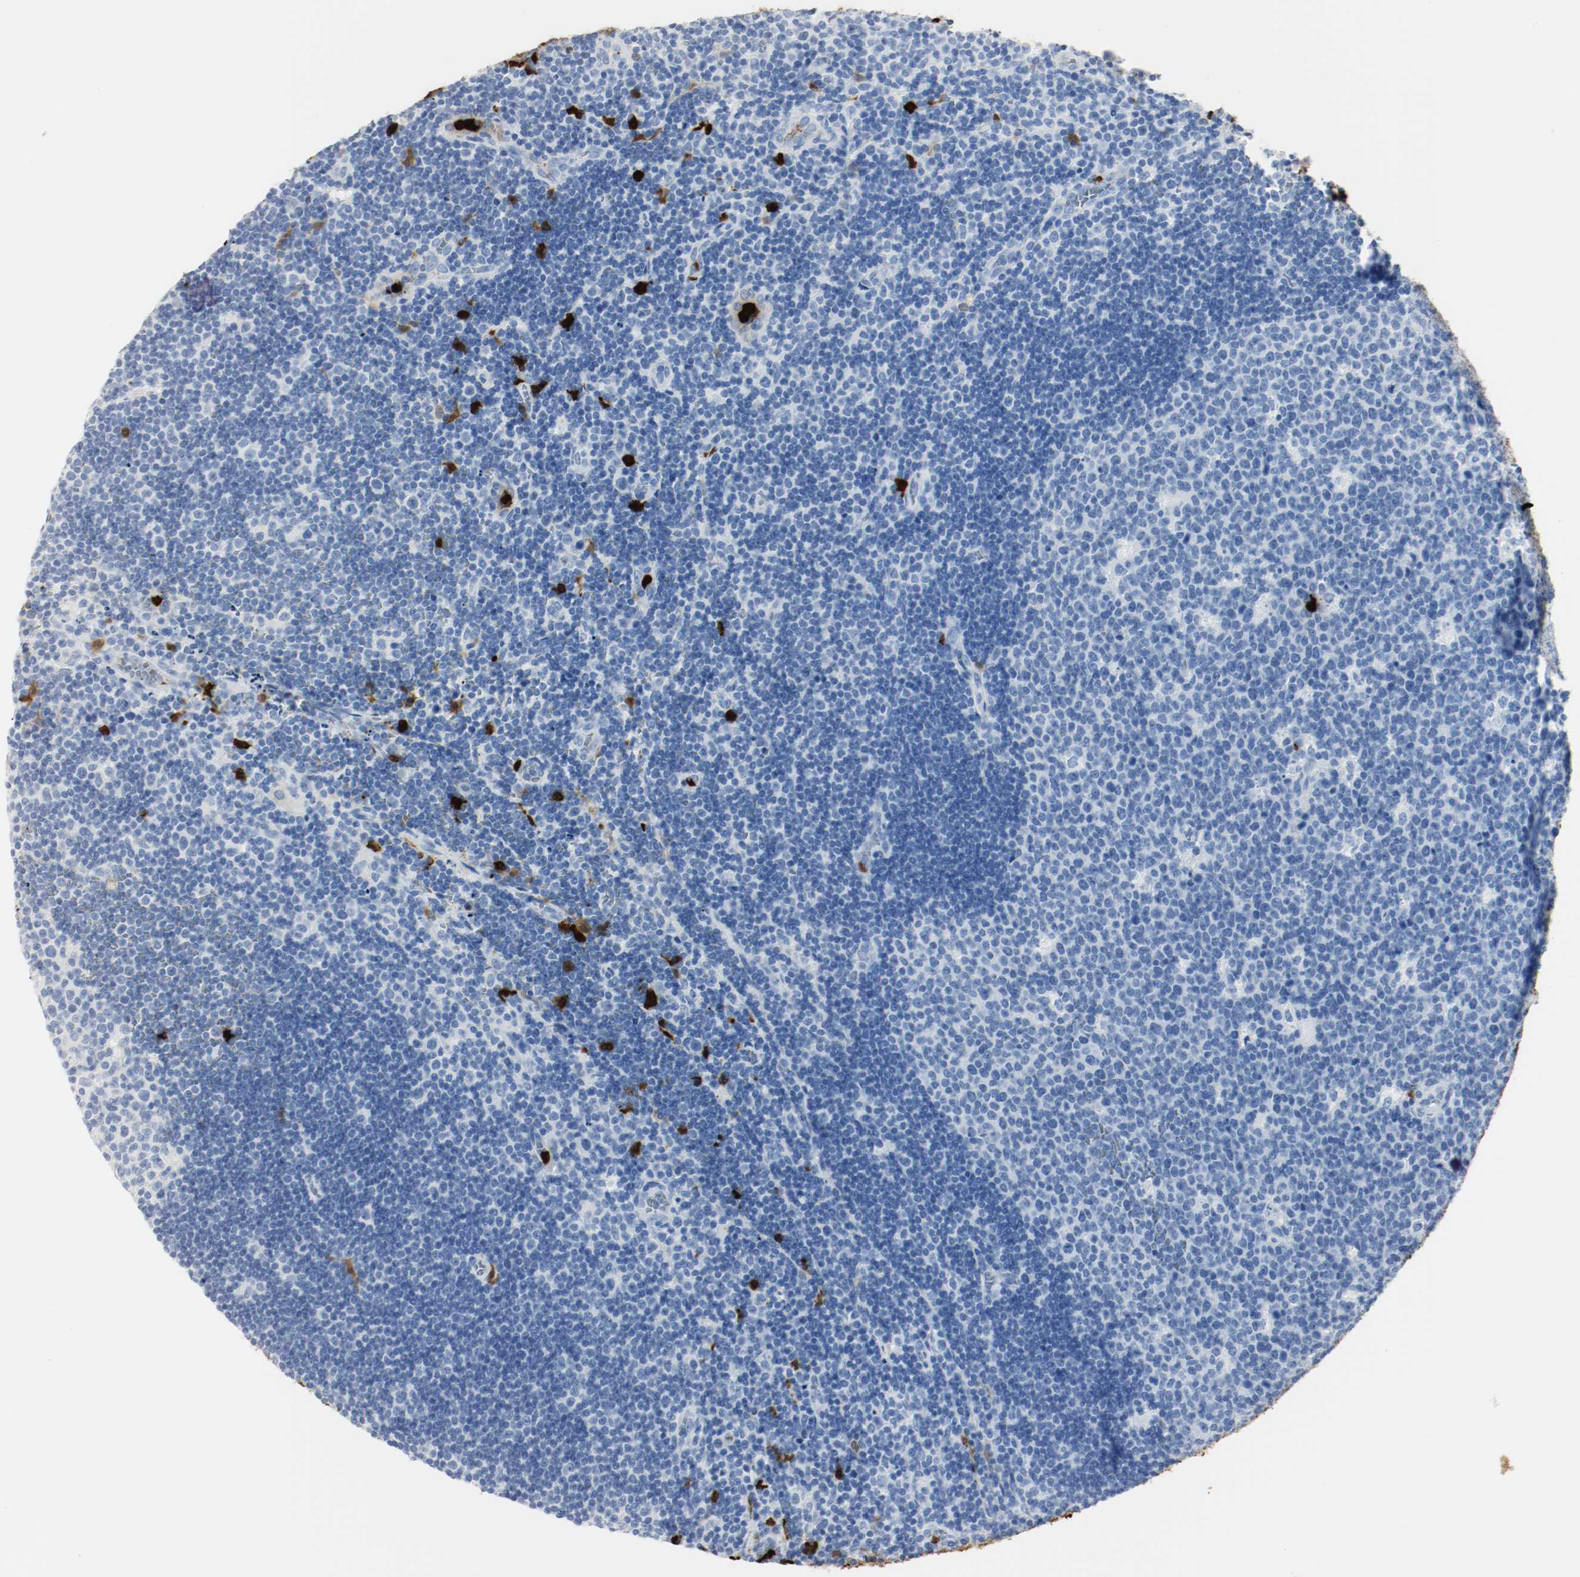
{"staining": {"intensity": "negative", "quantity": "none", "location": "none"}, "tissue": "lymph node", "cell_type": "Germinal center cells", "image_type": "normal", "snomed": [{"axis": "morphology", "description": "Normal tissue, NOS"}, {"axis": "topography", "description": "Lymph node"}, {"axis": "topography", "description": "Salivary gland"}], "caption": "Protein analysis of unremarkable lymph node demonstrates no significant staining in germinal center cells. Nuclei are stained in blue.", "gene": "S100A9", "patient": {"sex": "male", "age": 8}}